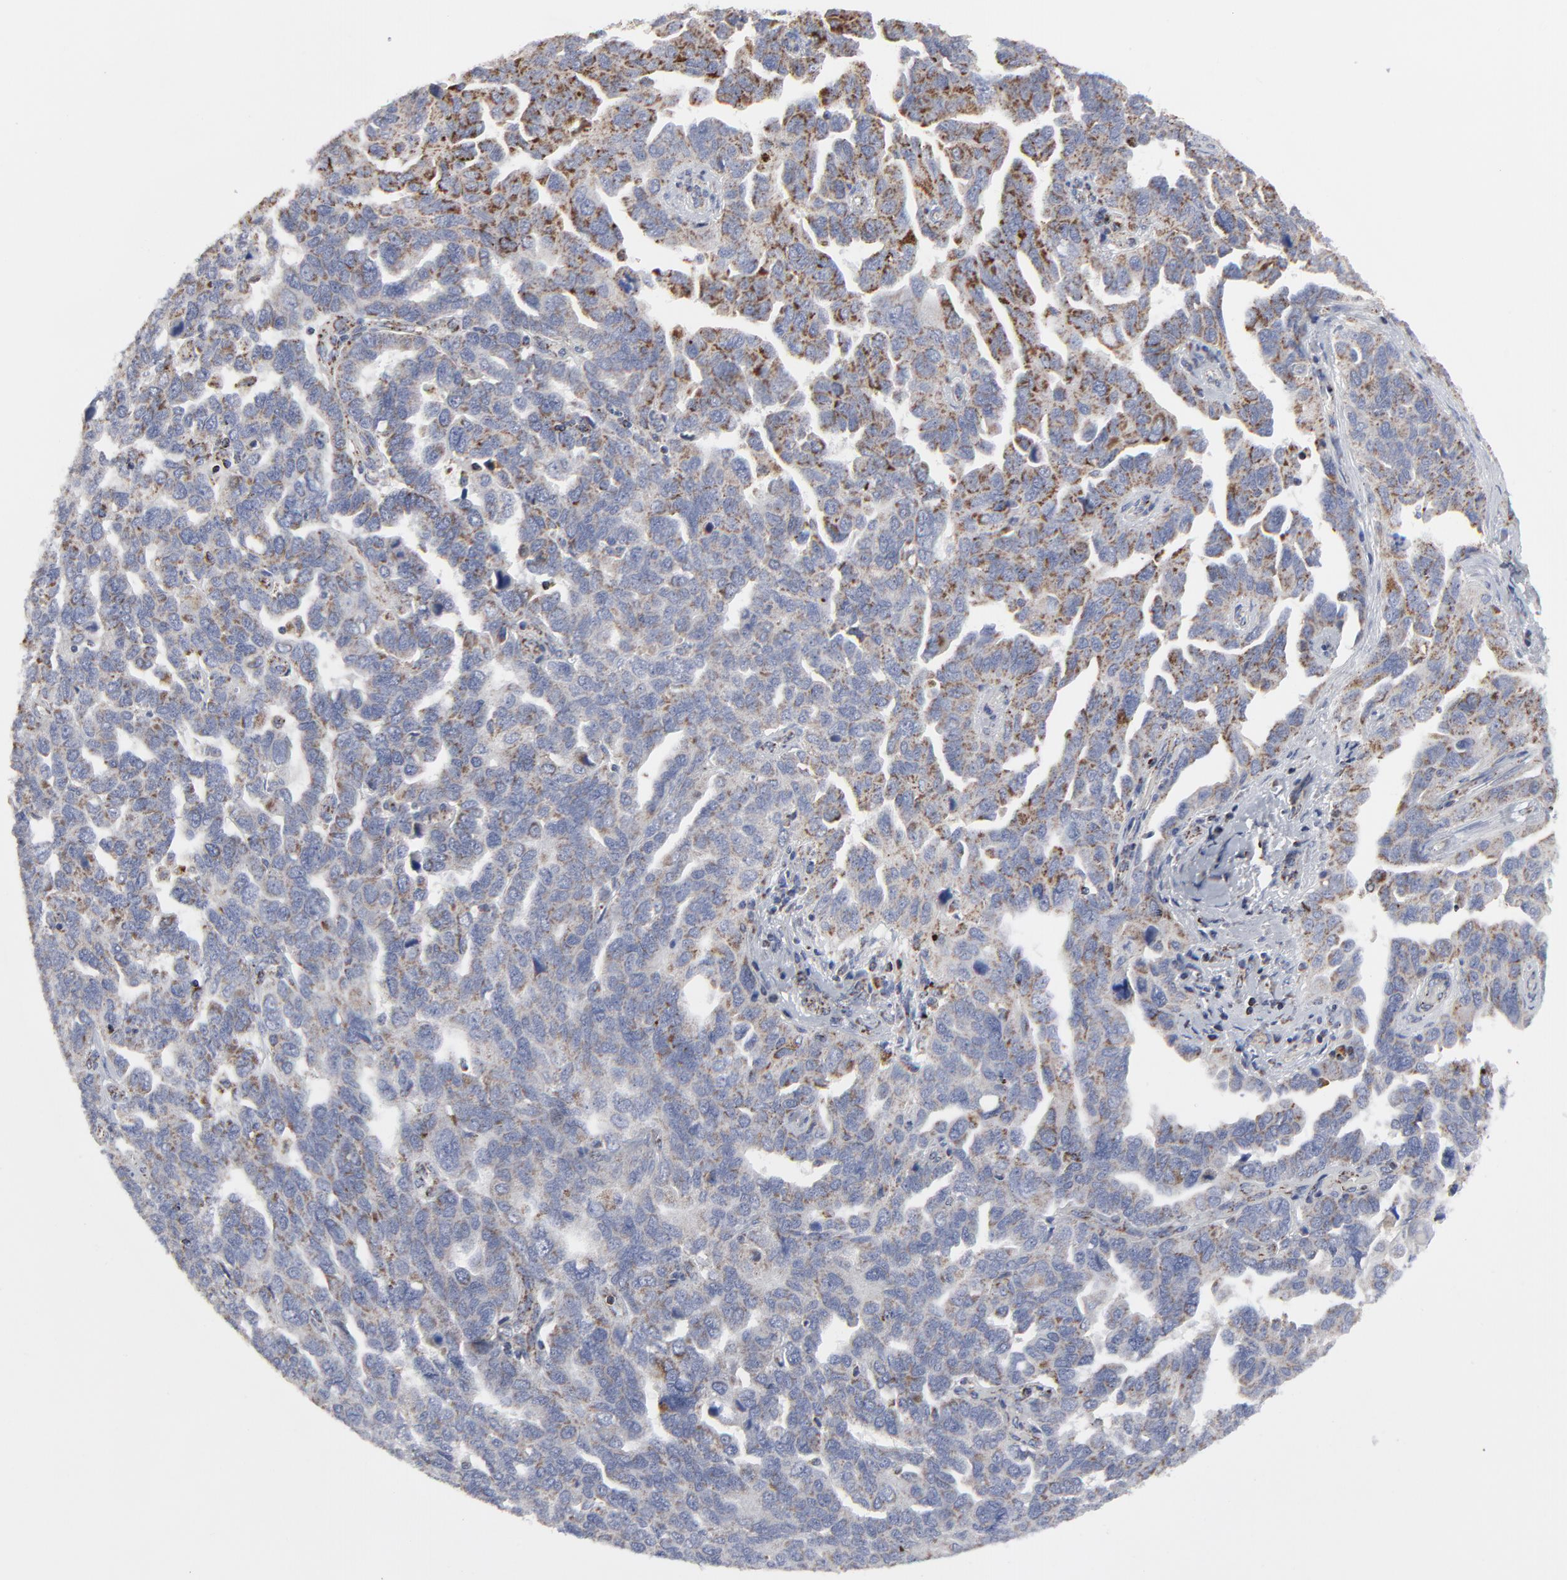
{"staining": {"intensity": "moderate", "quantity": "25%-75%", "location": "cytoplasmic/membranous"}, "tissue": "ovarian cancer", "cell_type": "Tumor cells", "image_type": "cancer", "snomed": [{"axis": "morphology", "description": "Cystadenocarcinoma, serous, NOS"}, {"axis": "topography", "description": "Ovary"}], "caption": "Protein positivity by IHC shows moderate cytoplasmic/membranous staining in approximately 25%-75% of tumor cells in serous cystadenocarcinoma (ovarian).", "gene": "TXNRD2", "patient": {"sex": "female", "age": 64}}